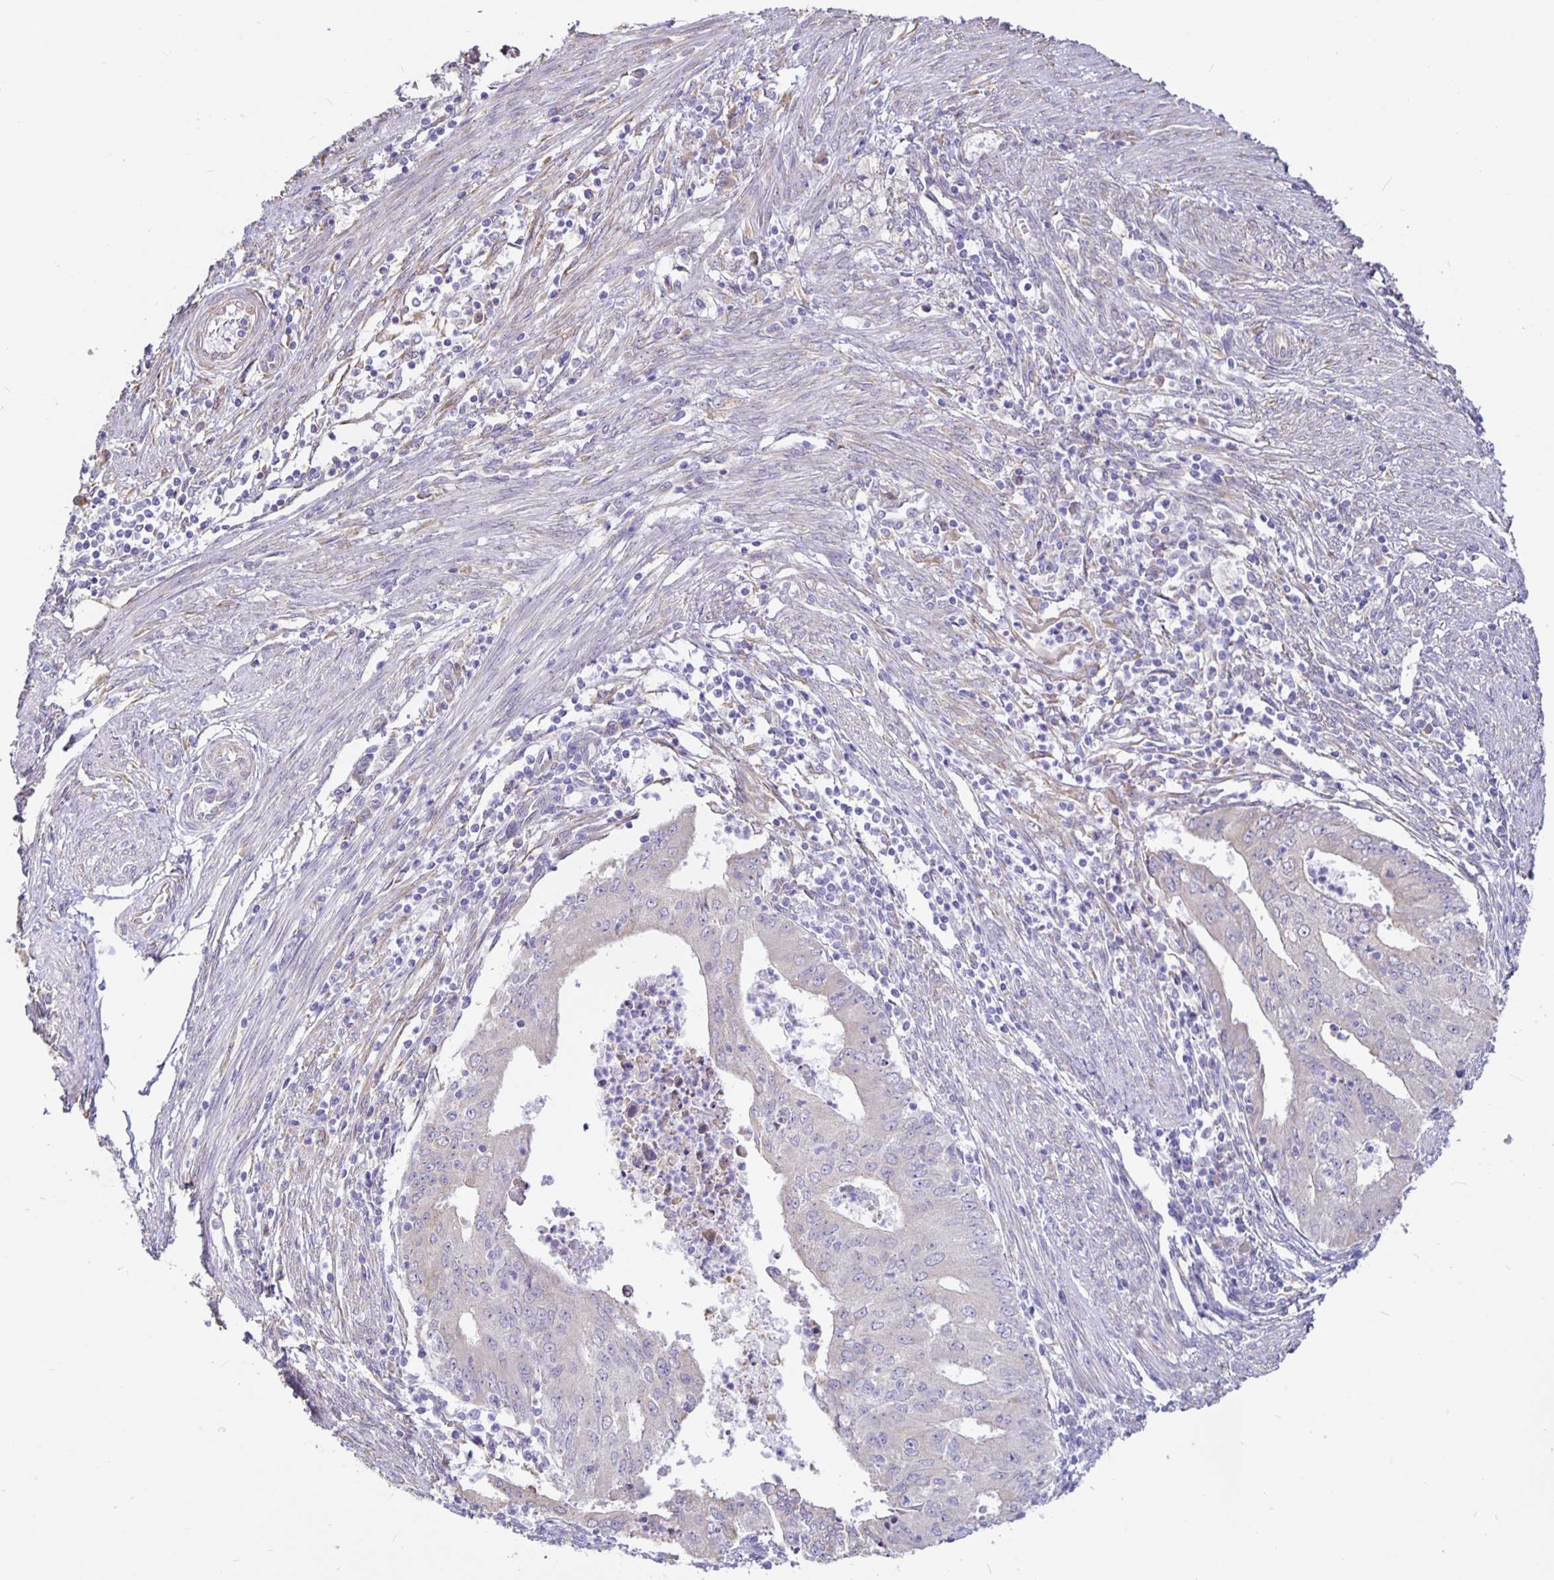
{"staining": {"intensity": "negative", "quantity": "none", "location": "none"}, "tissue": "endometrial cancer", "cell_type": "Tumor cells", "image_type": "cancer", "snomed": [{"axis": "morphology", "description": "Adenocarcinoma, NOS"}, {"axis": "topography", "description": "Endometrium"}], "caption": "Tumor cells show no significant protein expression in endometrial adenocarcinoma.", "gene": "DNAI2", "patient": {"sex": "female", "age": 50}}